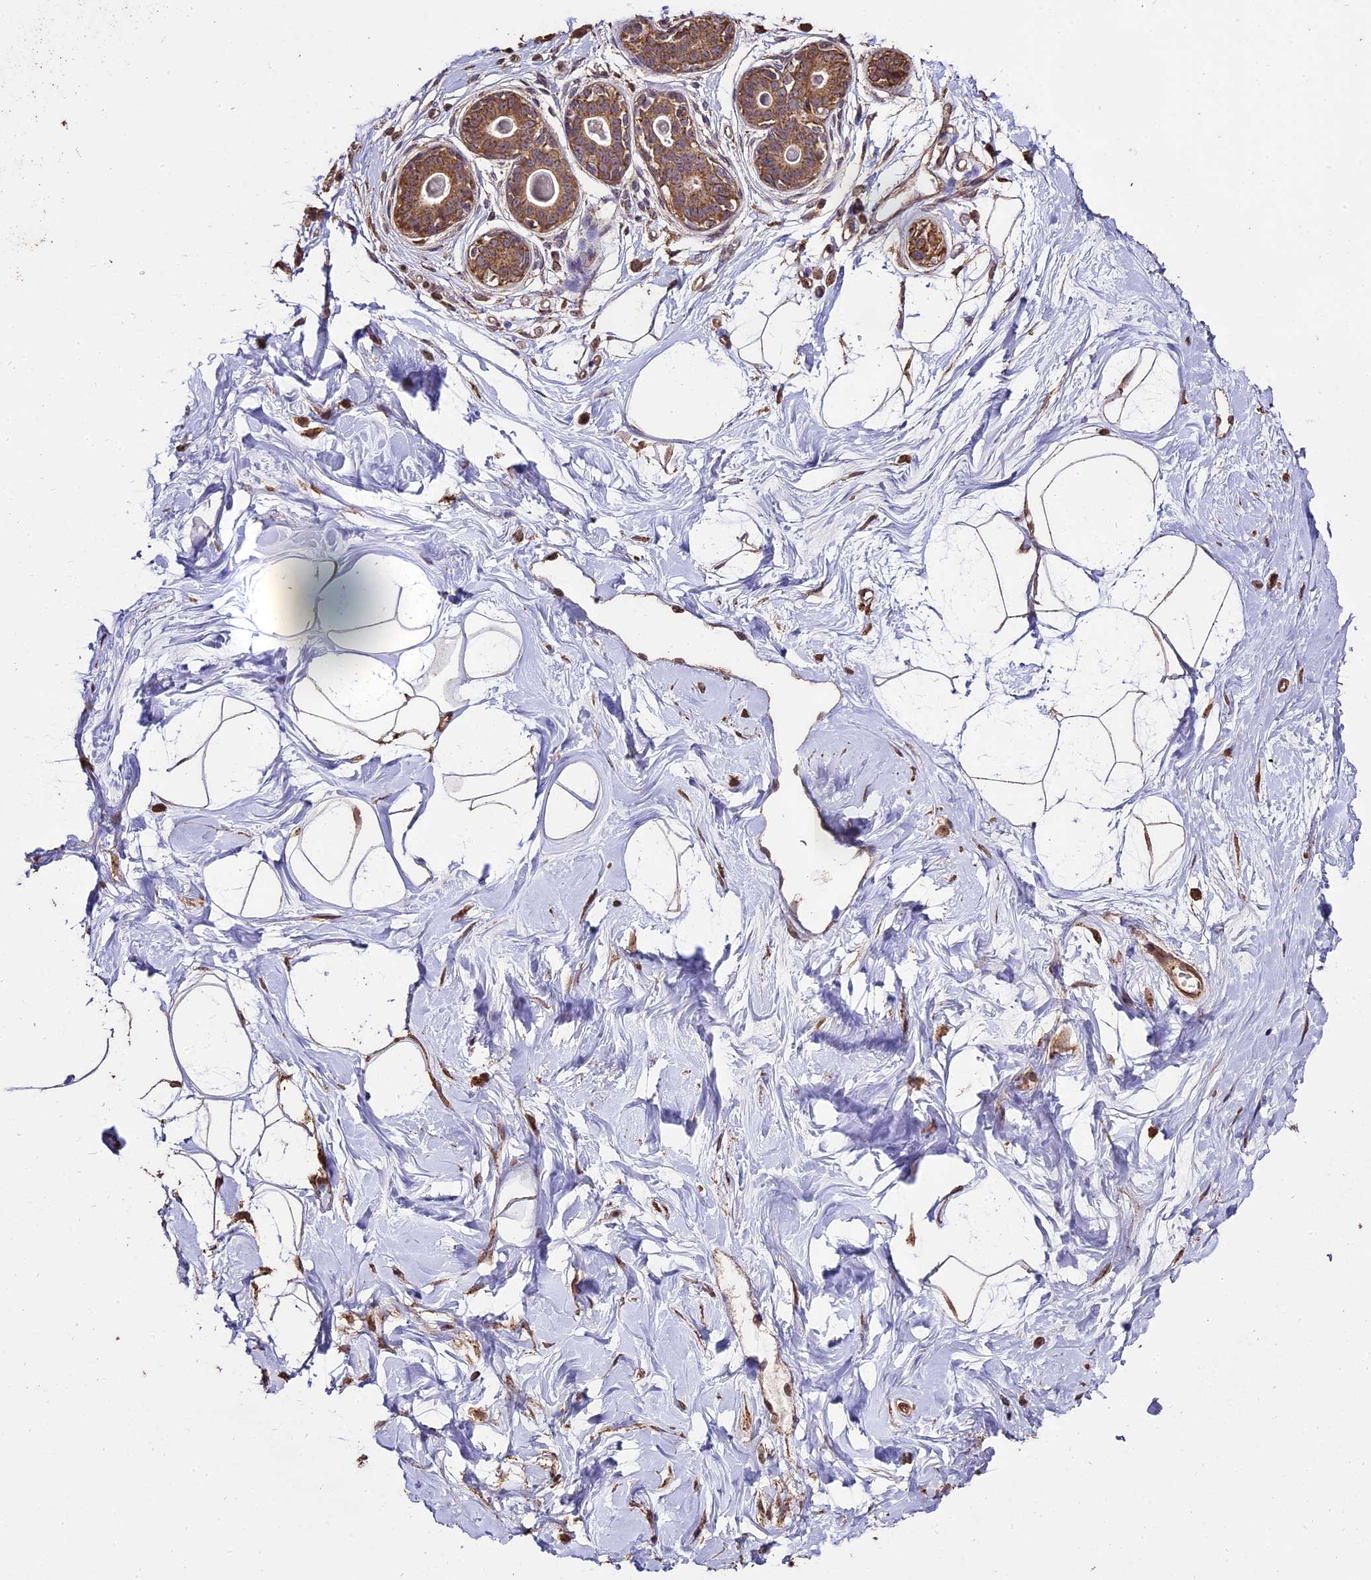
{"staining": {"intensity": "negative", "quantity": "none", "location": "none"}, "tissue": "breast", "cell_type": "Adipocytes", "image_type": "normal", "snomed": [{"axis": "morphology", "description": "Normal tissue, NOS"}, {"axis": "topography", "description": "Breast"}], "caption": "This image is of benign breast stained with immunohistochemistry to label a protein in brown with the nuclei are counter-stained blue. There is no positivity in adipocytes.", "gene": "PGPEP1L", "patient": {"sex": "female", "age": 45}}